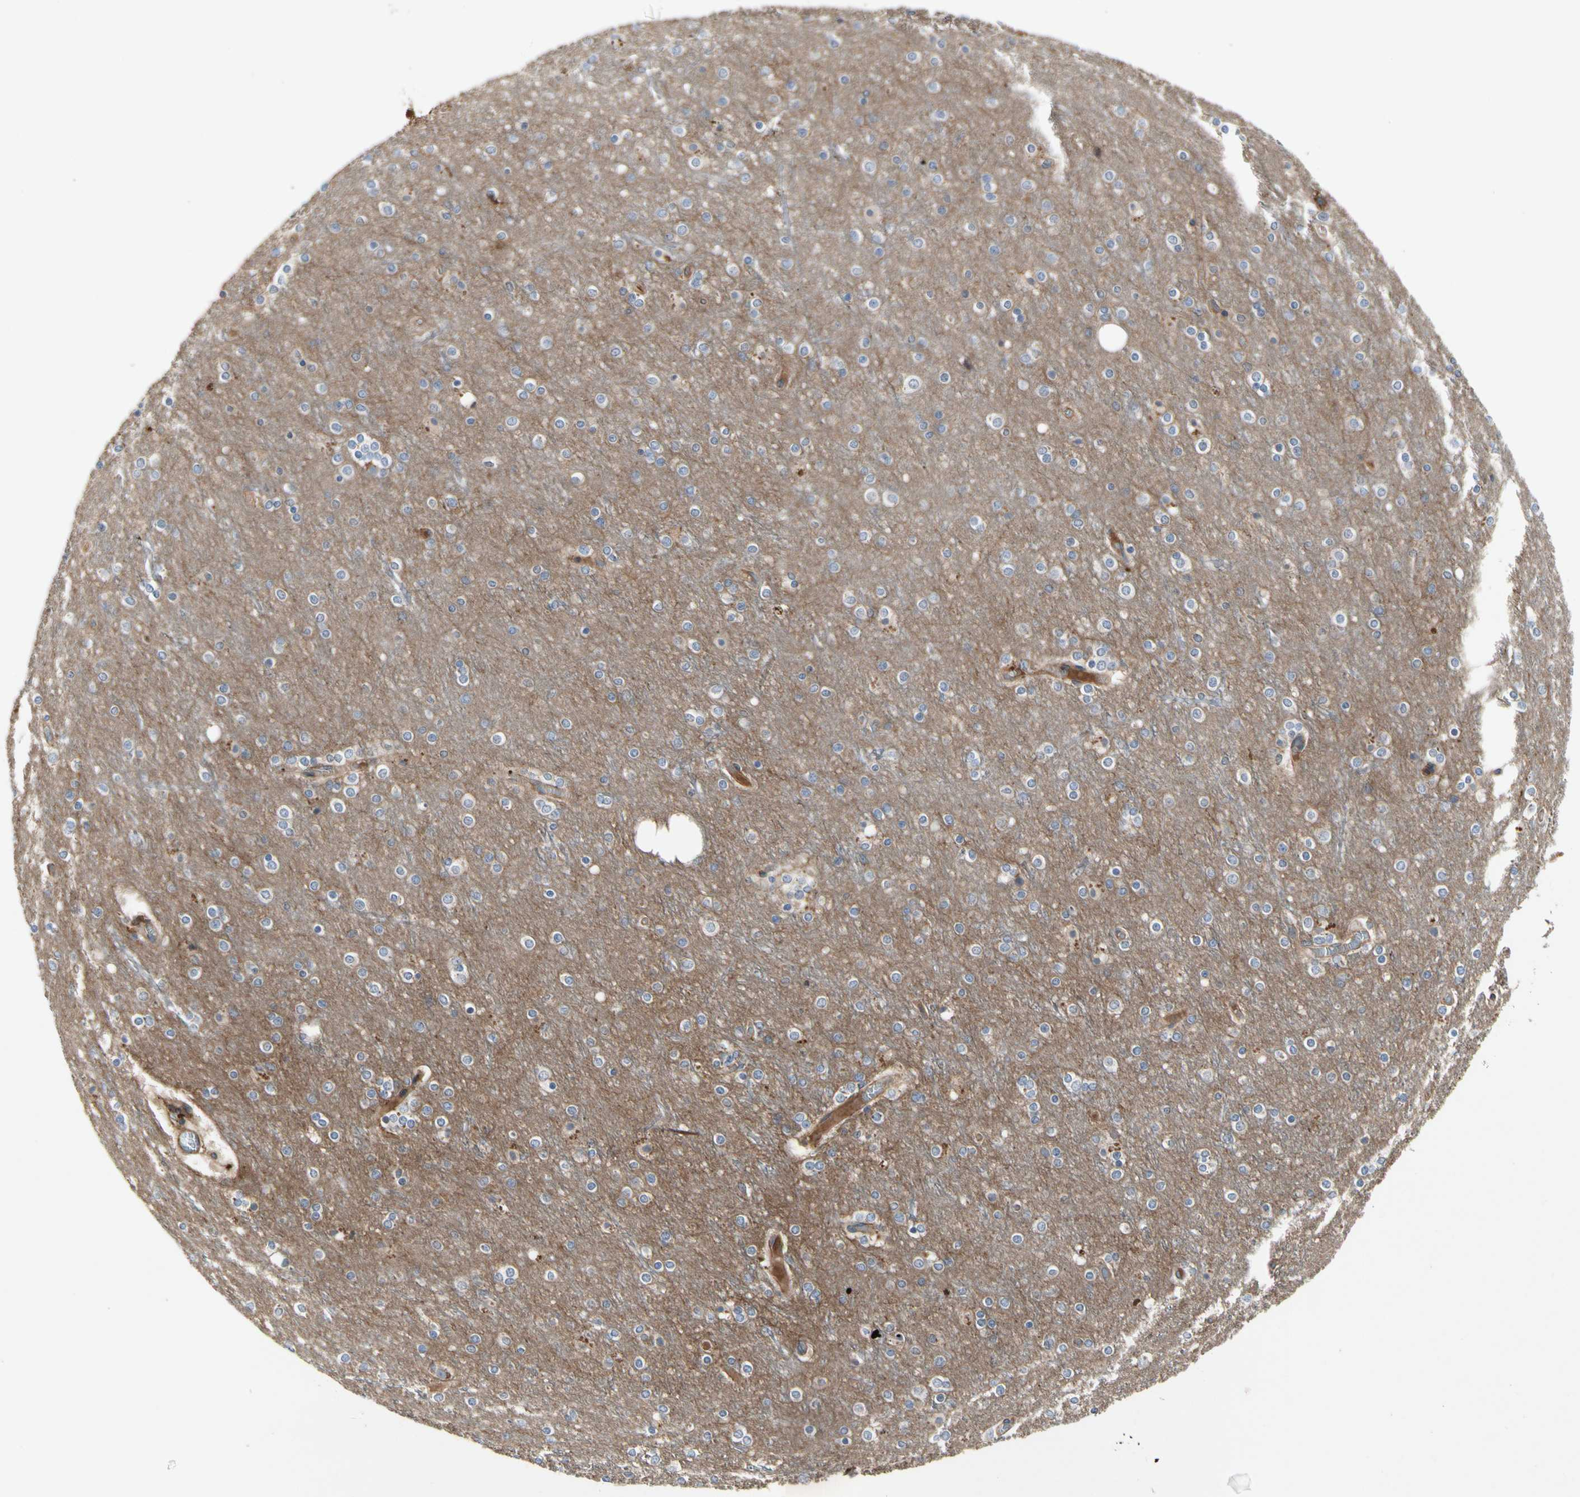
{"staining": {"intensity": "weak", "quantity": ">75%", "location": "cytoplasmic/membranous"}, "tissue": "cerebral cortex", "cell_type": "Endothelial cells", "image_type": "normal", "snomed": [{"axis": "morphology", "description": "Normal tissue, NOS"}, {"axis": "topography", "description": "Cerebral cortex"}], "caption": "Immunohistochemical staining of normal cerebral cortex displays >75% levels of weak cytoplasmic/membranous protein positivity in about >75% of endothelial cells. The protein of interest is stained brown, and the nuclei are stained in blue (DAB (3,3'-diaminobenzidine) IHC with brightfield microscopy, high magnification).", "gene": "CRTAC1", "patient": {"sex": "female", "age": 54}}